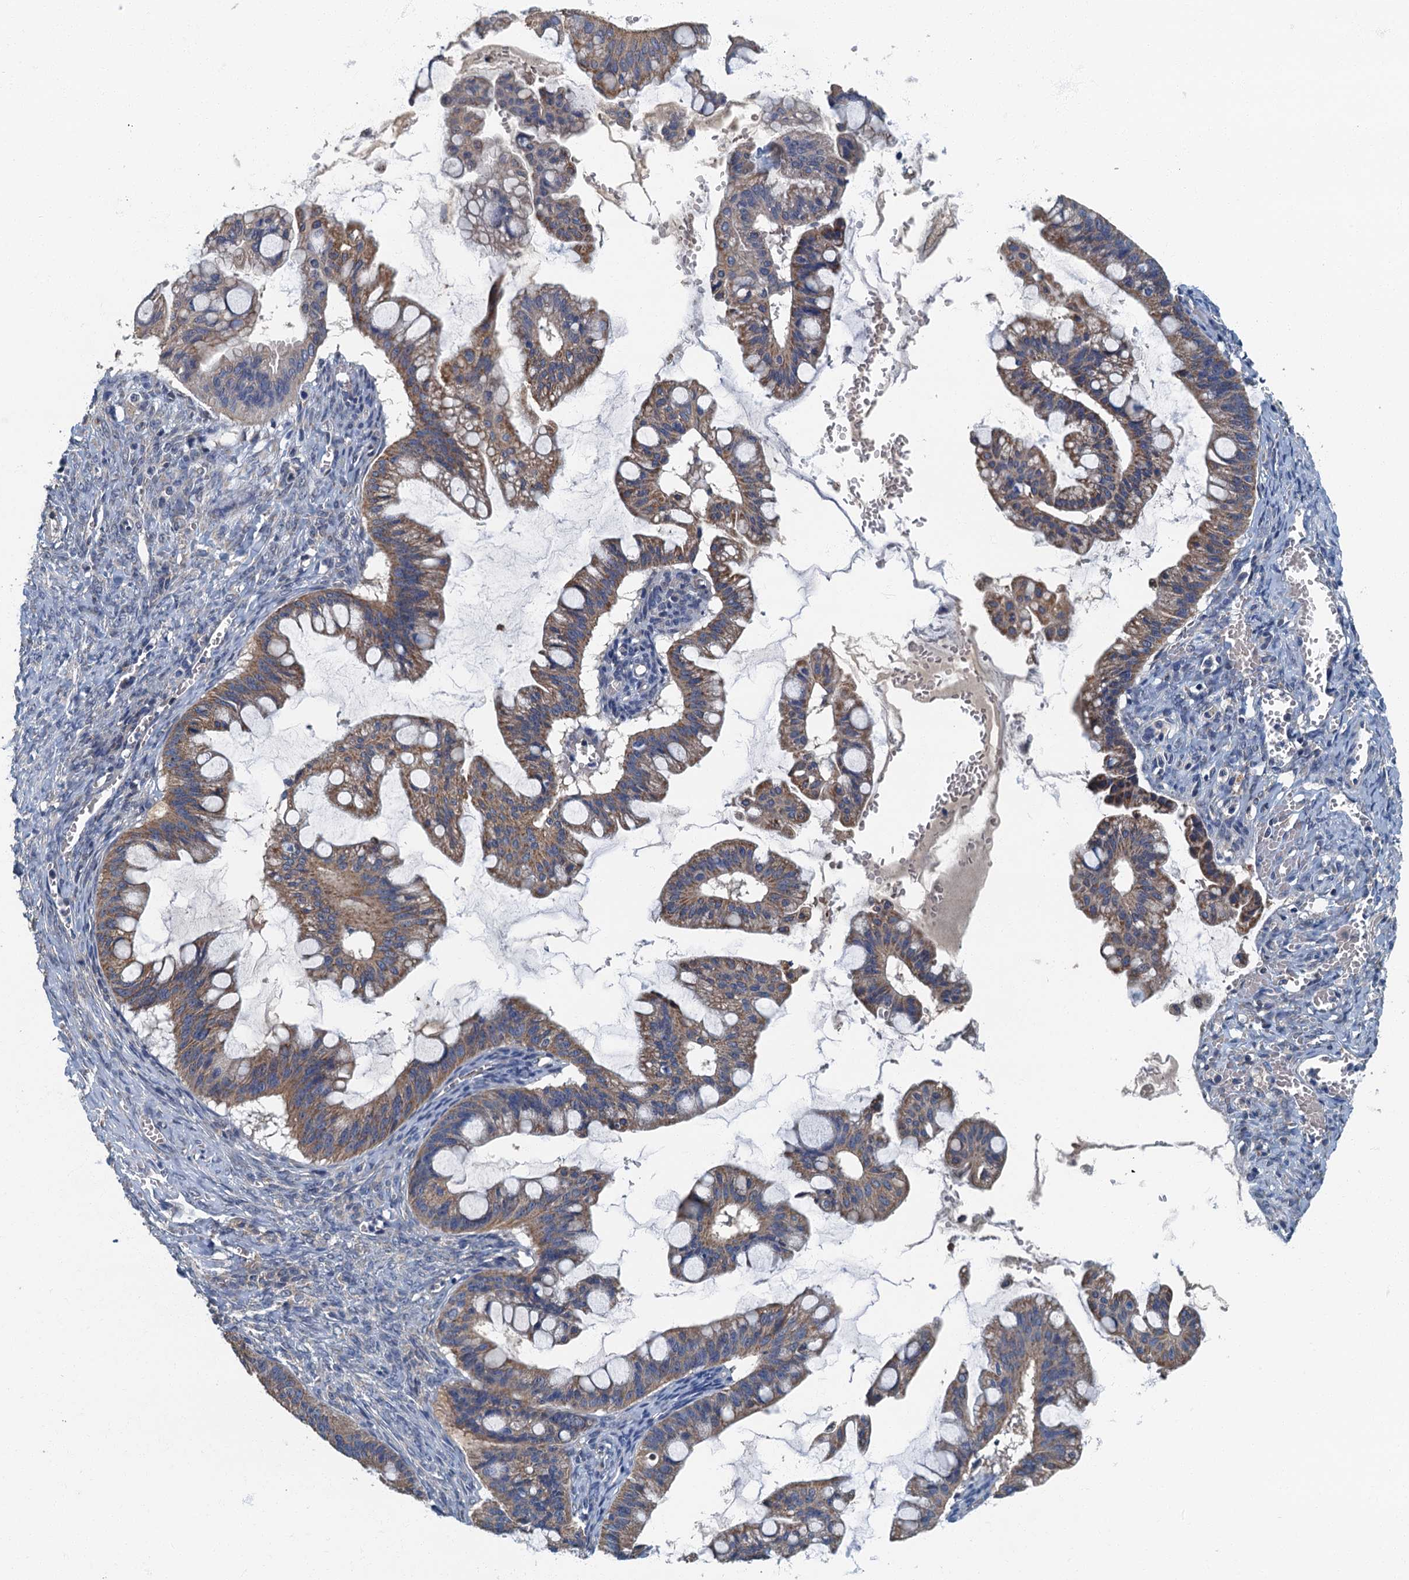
{"staining": {"intensity": "weak", "quantity": ">75%", "location": "cytoplasmic/membranous"}, "tissue": "ovarian cancer", "cell_type": "Tumor cells", "image_type": "cancer", "snomed": [{"axis": "morphology", "description": "Cystadenocarcinoma, mucinous, NOS"}, {"axis": "topography", "description": "Ovary"}], "caption": "Tumor cells exhibit low levels of weak cytoplasmic/membranous expression in about >75% of cells in human ovarian cancer (mucinous cystadenocarcinoma). The protein is shown in brown color, while the nuclei are stained blue.", "gene": "DDX49", "patient": {"sex": "female", "age": 73}}